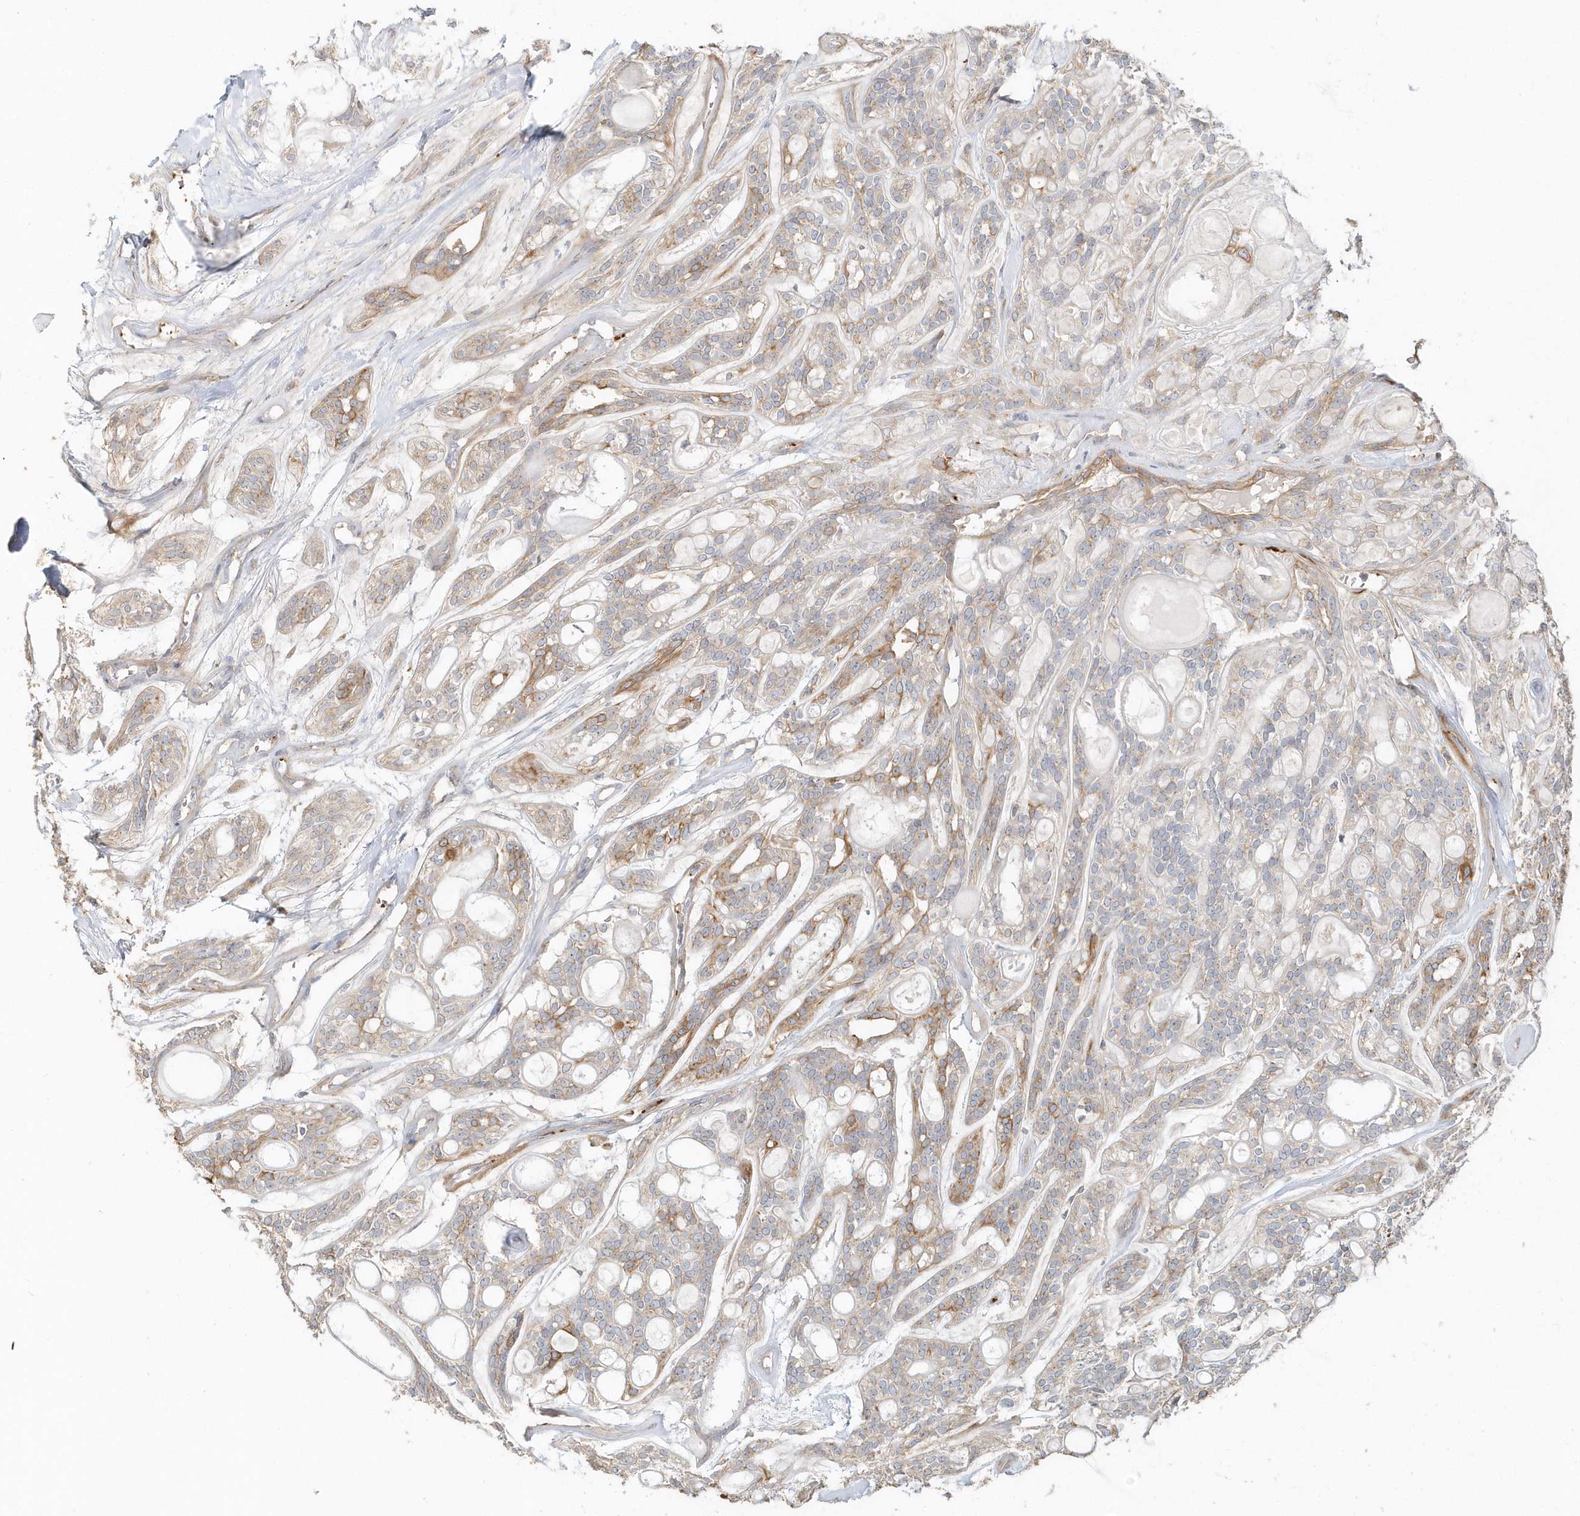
{"staining": {"intensity": "weak", "quantity": "<25%", "location": "cytoplasmic/membranous"}, "tissue": "head and neck cancer", "cell_type": "Tumor cells", "image_type": "cancer", "snomed": [{"axis": "morphology", "description": "Adenocarcinoma, NOS"}, {"axis": "topography", "description": "Head-Neck"}], "caption": "The immunohistochemistry (IHC) photomicrograph has no significant positivity in tumor cells of head and neck cancer (adenocarcinoma) tissue.", "gene": "MMRN1", "patient": {"sex": "male", "age": 66}}